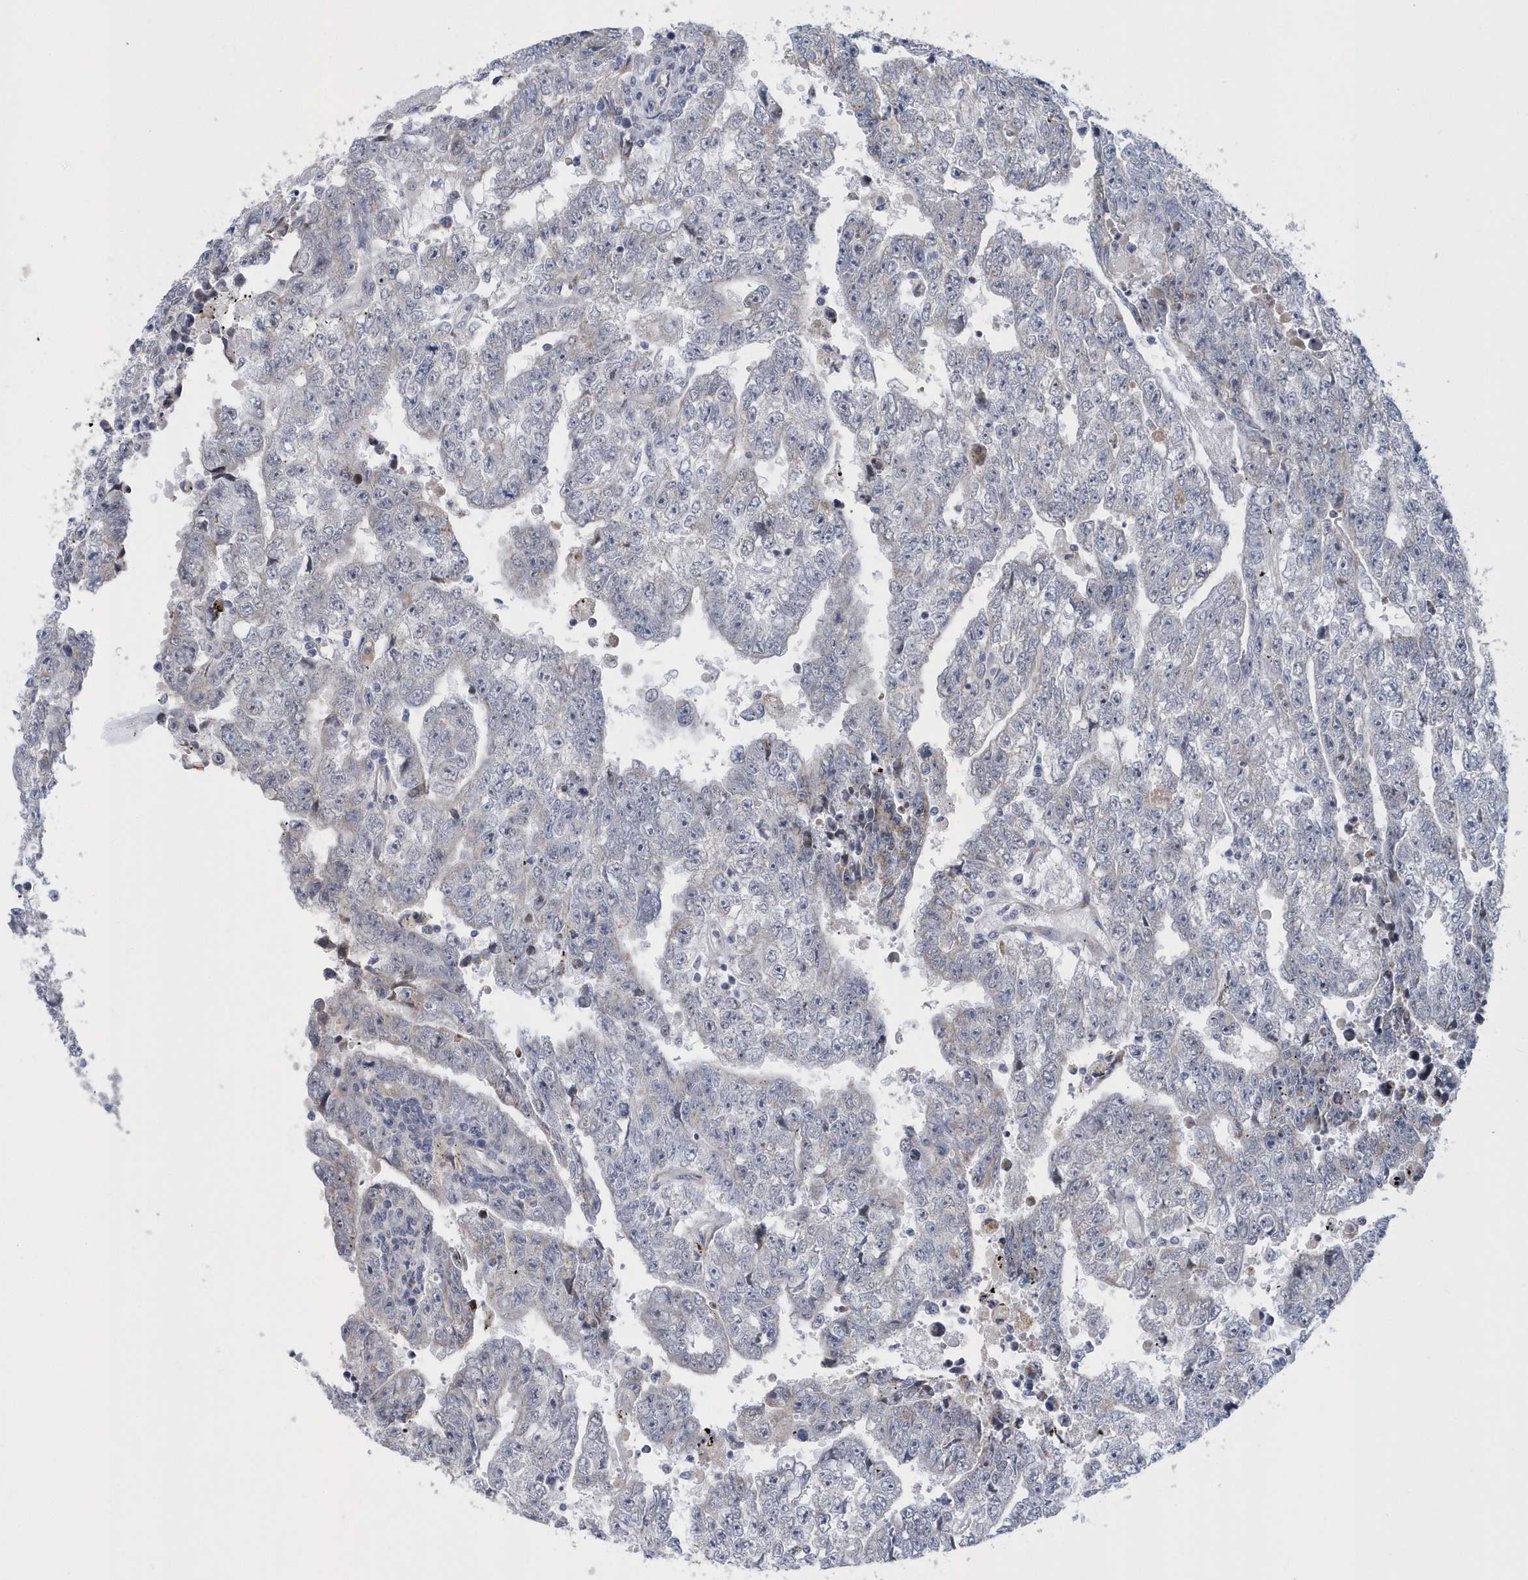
{"staining": {"intensity": "negative", "quantity": "none", "location": "none"}, "tissue": "testis cancer", "cell_type": "Tumor cells", "image_type": "cancer", "snomed": [{"axis": "morphology", "description": "Carcinoma, Embryonal, NOS"}, {"axis": "topography", "description": "Testis"}], "caption": "An image of human testis cancer (embryonal carcinoma) is negative for staining in tumor cells.", "gene": "VWA5B2", "patient": {"sex": "male", "age": 25}}